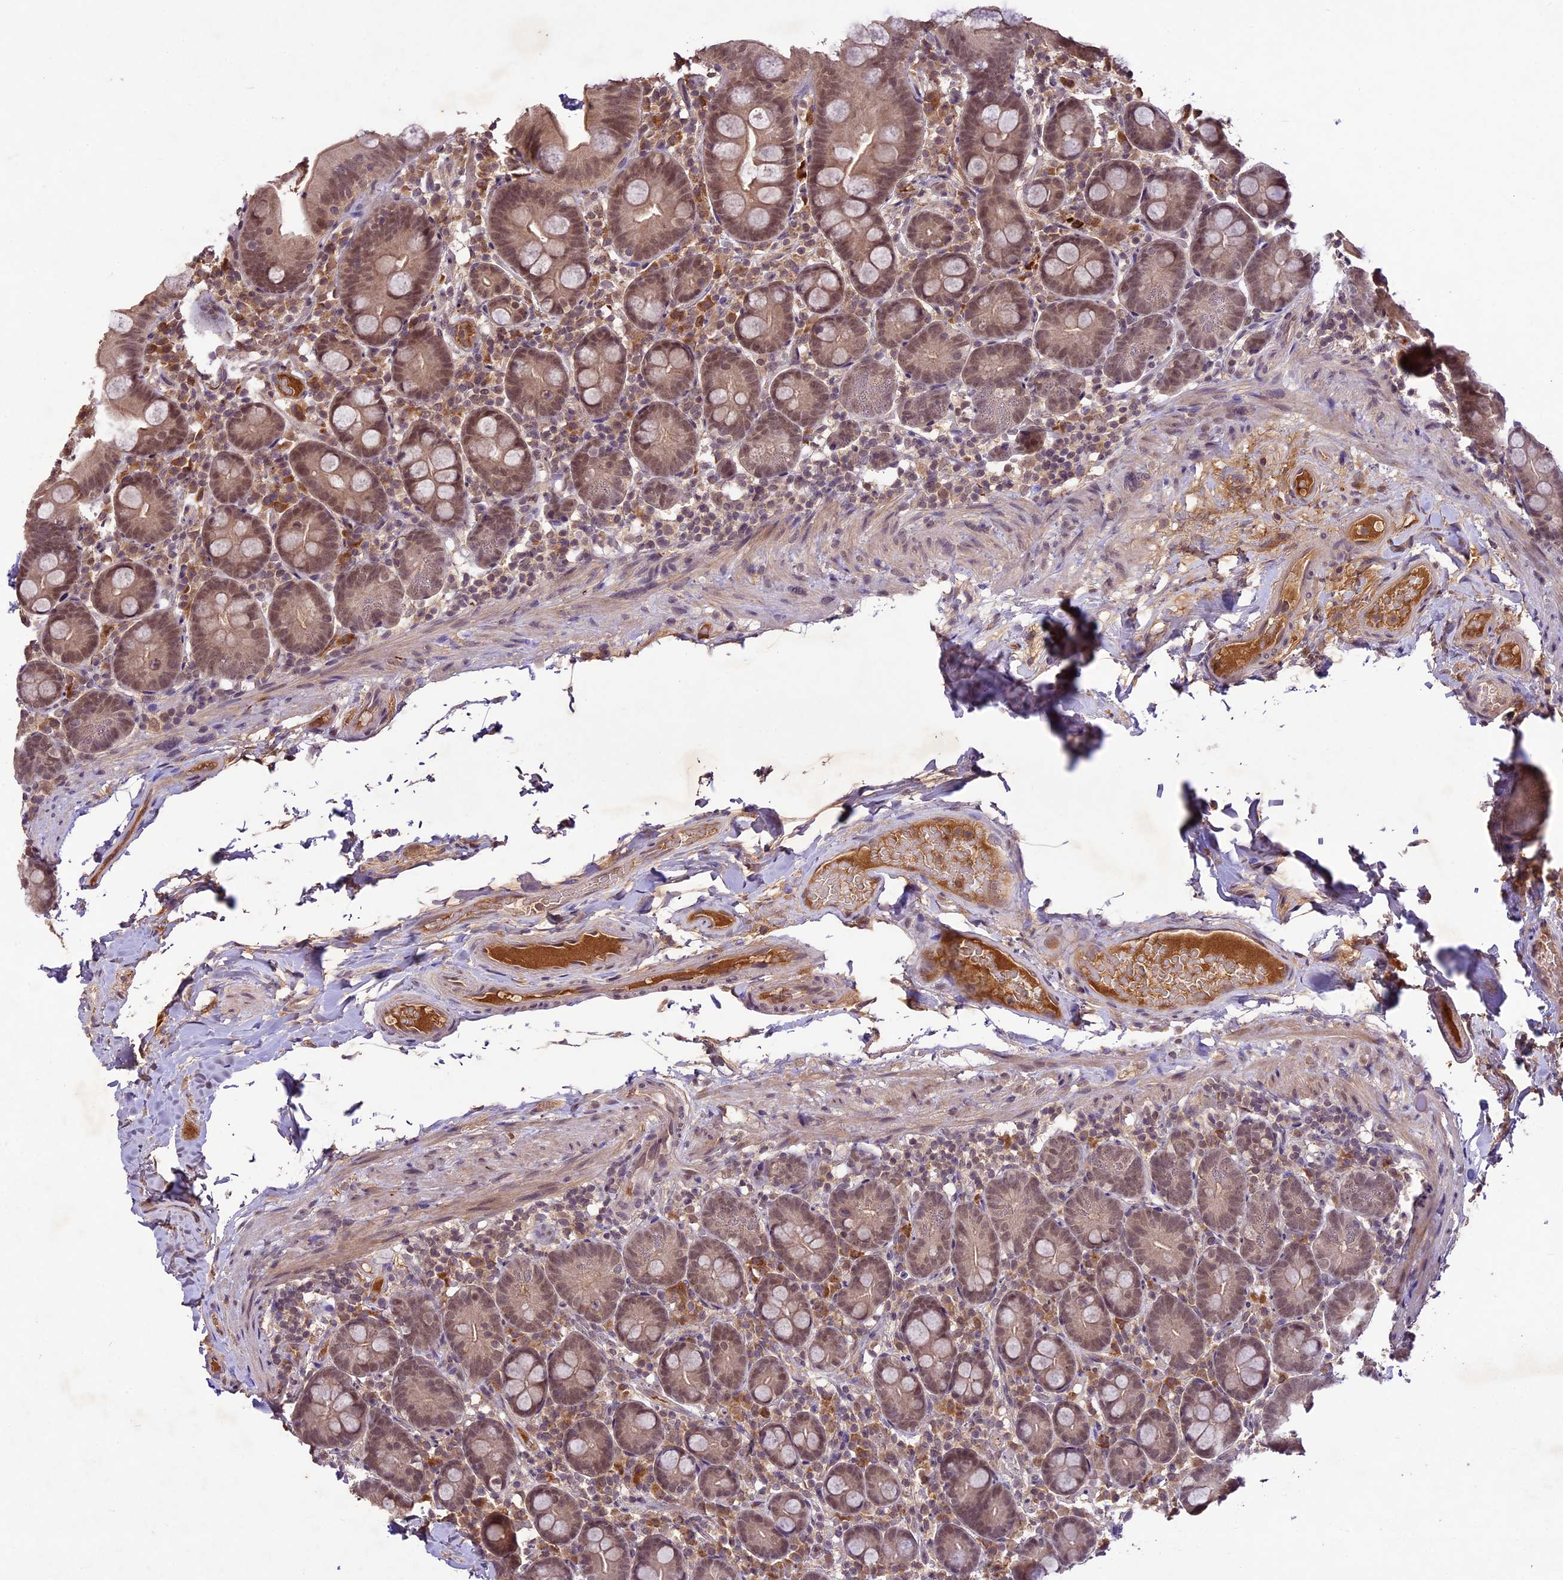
{"staining": {"intensity": "moderate", "quantity": ">75%", "location": "nuclear"}, "tissue": "small intestine", "cell_type": "Glandular cells", "image_type": "normal", "snomed": [{"axis": "morphology", "description": "Normal tissue, NOS"}, {"axis": "topography", "description": "Small intestine"}], "caption": "A high-resolution histopathology image shows IHC staining of normal small intestine, which demonstrates moderate nuclear positivity in approximately >75% of glandular cells. Using DAB (3,3'-diaminobenzidine) (brown) and hematoxylin (blue) stains, captured at high magnification using brightfield microscopy.", "gene": "ATP10A", "patient": {"sex": "female", "age": 68}}